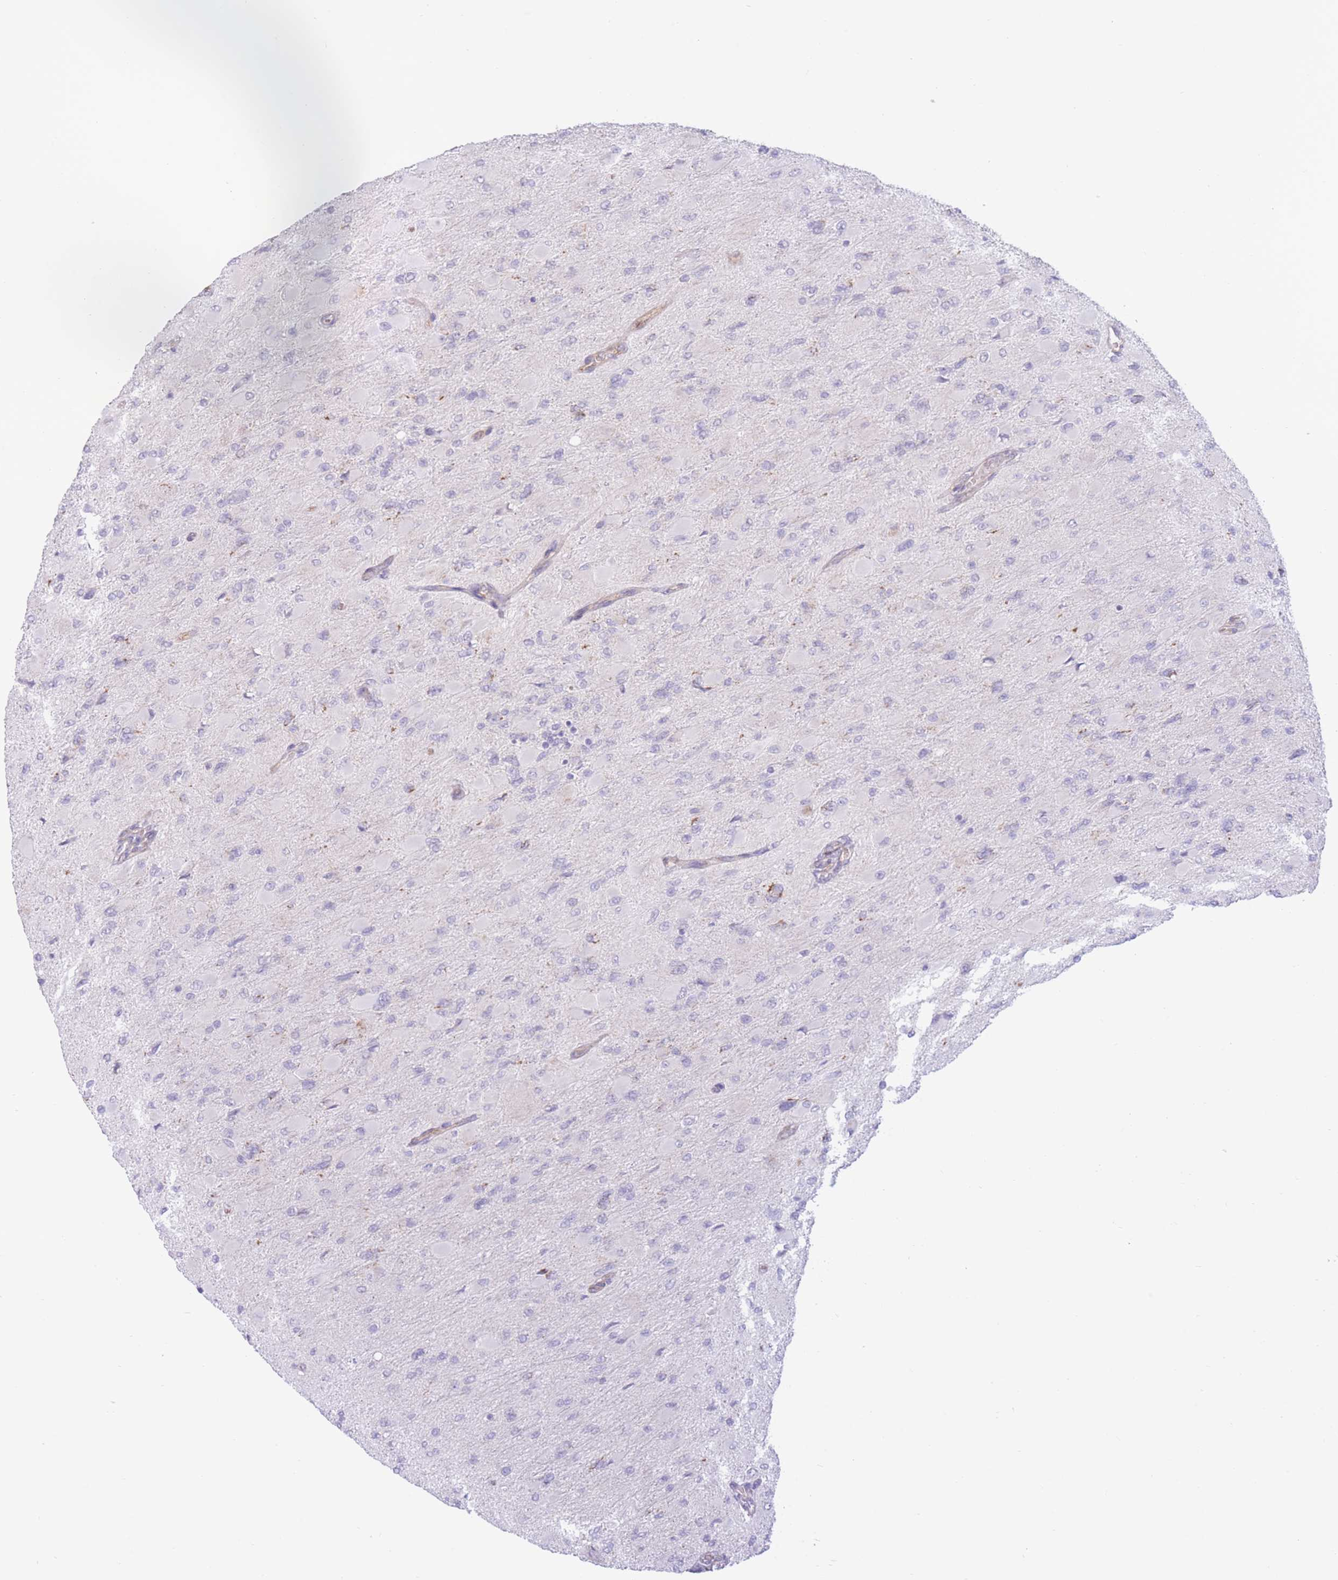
{"staining": {"intensity": "negative", "quantity": "none", "location": "none"}, "tissue": "glioma", "cell_type": "Tumor cells", "image_type": "cancer", "snomed": [{"axis": "morphology", "description": "Glioma, malignant, High grade"}, {"axis": "topography", "description": "Cerebral cortex"}], "caption": "Tumor cells are negative for brown protein staining in glioma. (Brightfield microscopy of DAB (3,3'-diaminobenzidine) immunohistochemistry (IHC) at high magnification).", "gene": "MRPS31", "patient": {"sex": "female", "age": 36}}